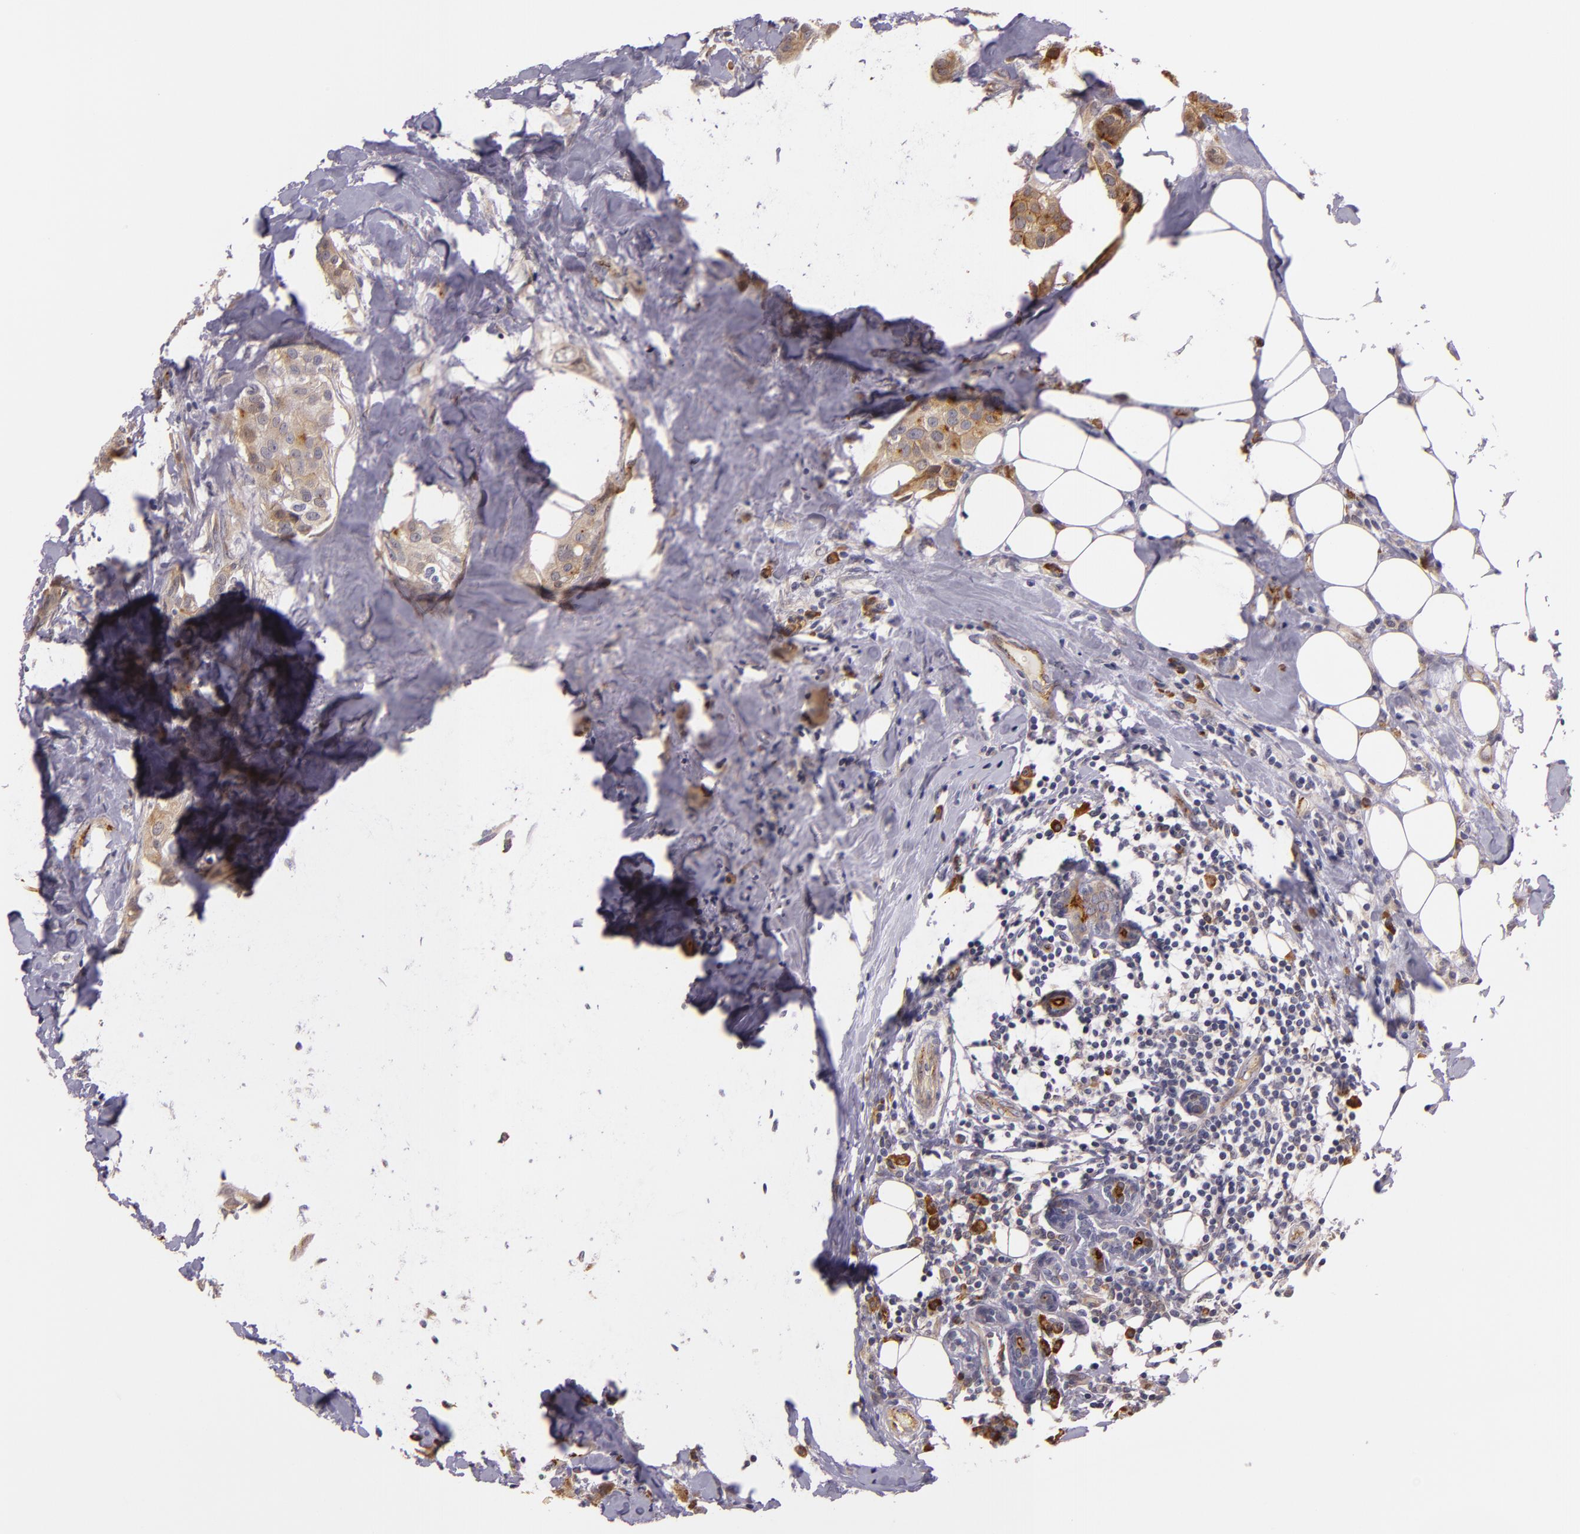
{"staining": {"intensity": "strong", "quantity": "<25%", "location": "cytoplasmic/membranous"}, "tissue": "breast cancer", "cell_type": "Tumor cells", "image_type": "cancer", "snomed": [{"axis": "morphology", "description": "Duct carcinoma"}, {"axis": "topography", "description": "Breast"}], "caption": "Tumor cells reveal medium levels of strong cytoplasmic/membranous positivity in about <25% of cells in human infiltrating ductal carcinoma (breast).", "gene": "SYTL4", "patient": {"sex": "female", "age": 45}}